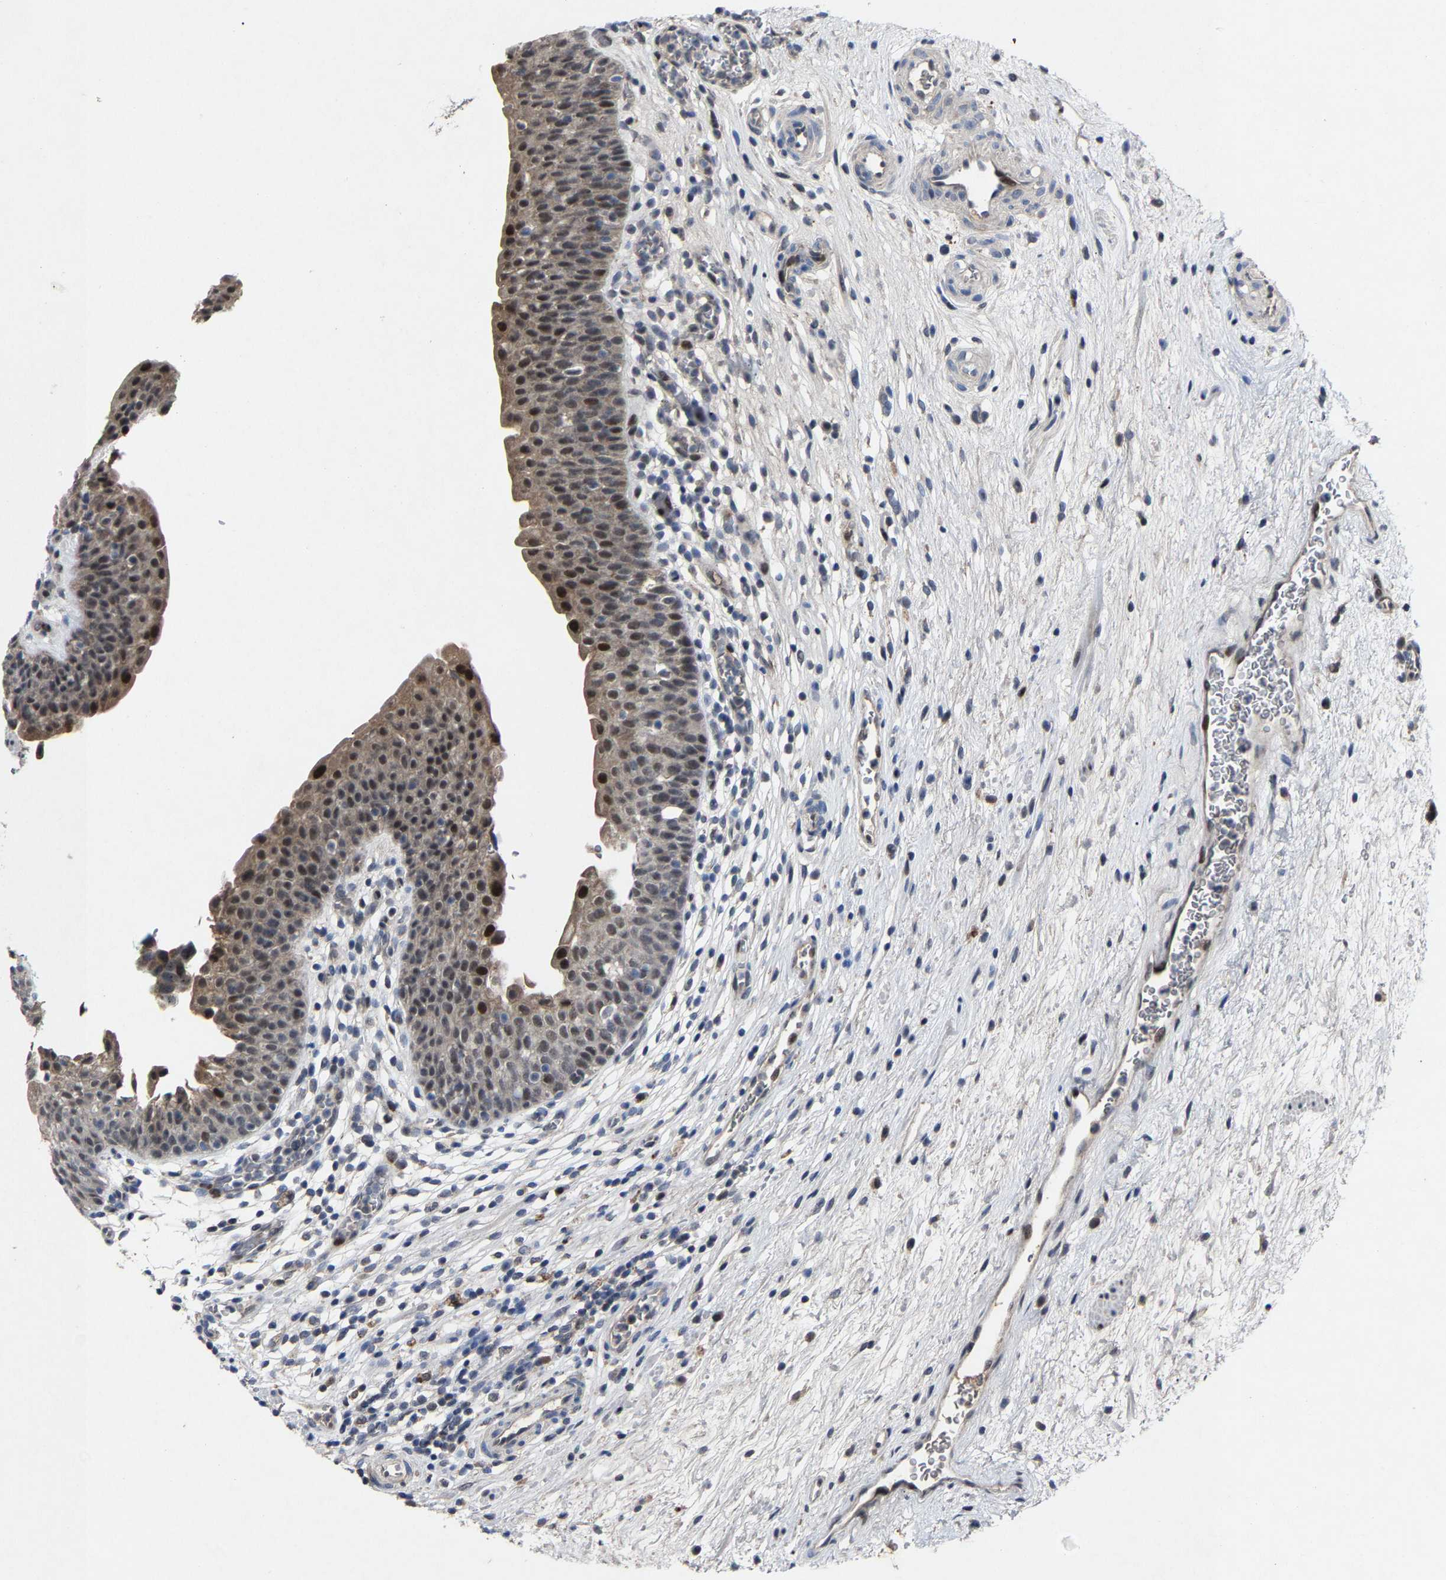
{"staining": {"intensity": "strong", "quantity": "<25%", "location": "nuclear"}, "tissue": "urinary bladder", "cell_type": "Urothelial cells", "image_type": "normal", "snomed": [{"axis": "morphology", "description": "Normal tissue, NOS"}, {"axis": "topography", "description": "Urinary bladder"}], "caption": "A high-resolution image shows immunohistochemistry staining of benign urinary bladder, which demonstrates strong nuclear staining in approximately <25% of urothelial cells.", "gene": "LSM8", "patient": {"sex": "male", "age": 37}}